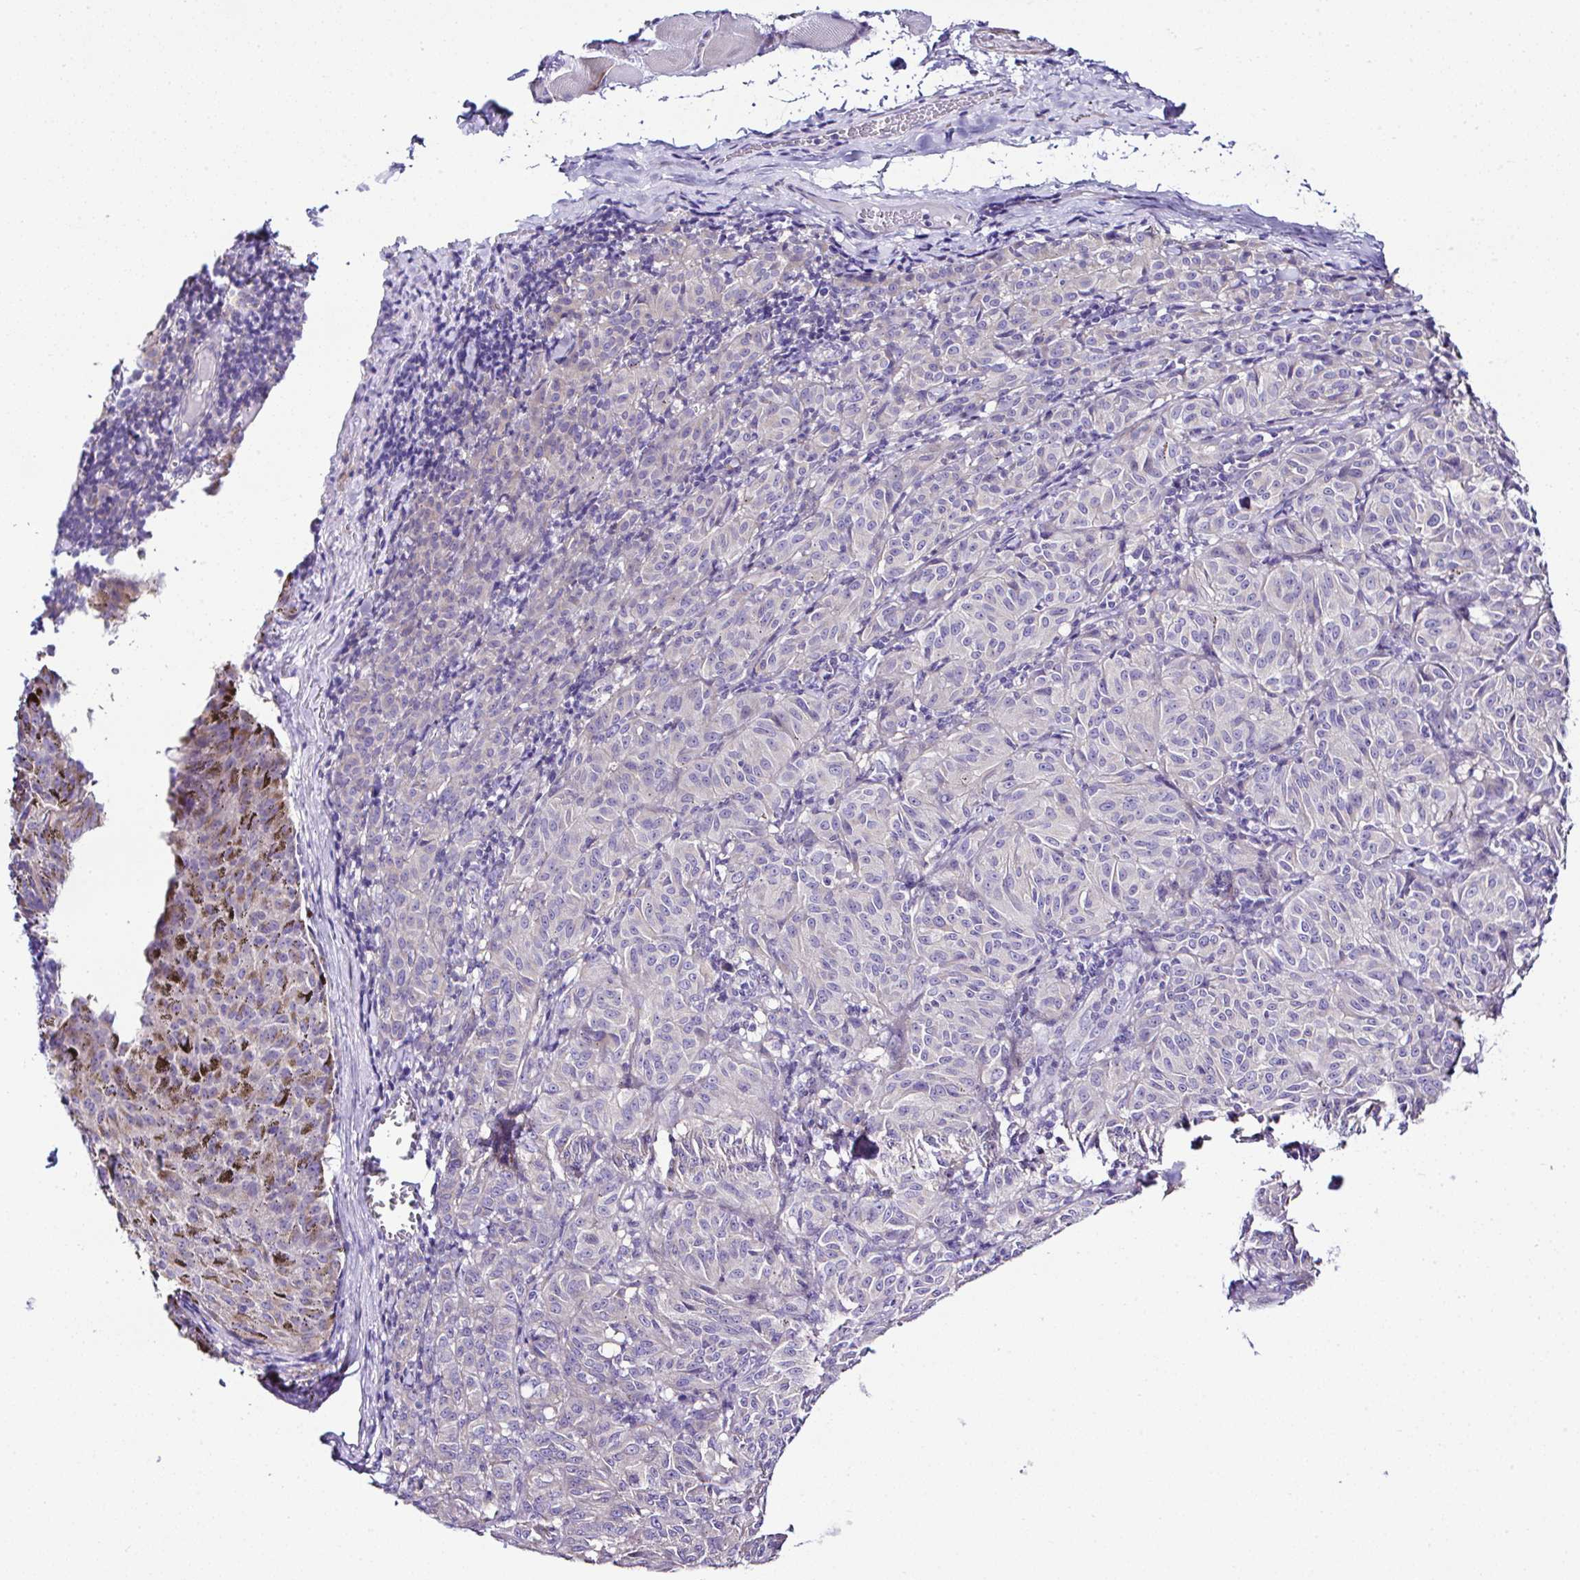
{"staining": {"intensity": "weak", "quantity": "<25%", "location": "cytoplasmic/membranous"}, "tissue": "melanoma", "cell_type": "Tumor cells", "image_type": "cancer", "snomed": [{"axis": "morphology", "description": "Malignant melanoma, NOS"}, {"axis": "topography", "description": "Skin"}], "caption": "Micrograph shows no protein positivity in tumor cells of melanoma tissue.", "gene": "OR4P4", "patient": {"sex": "female", "age": 72}}